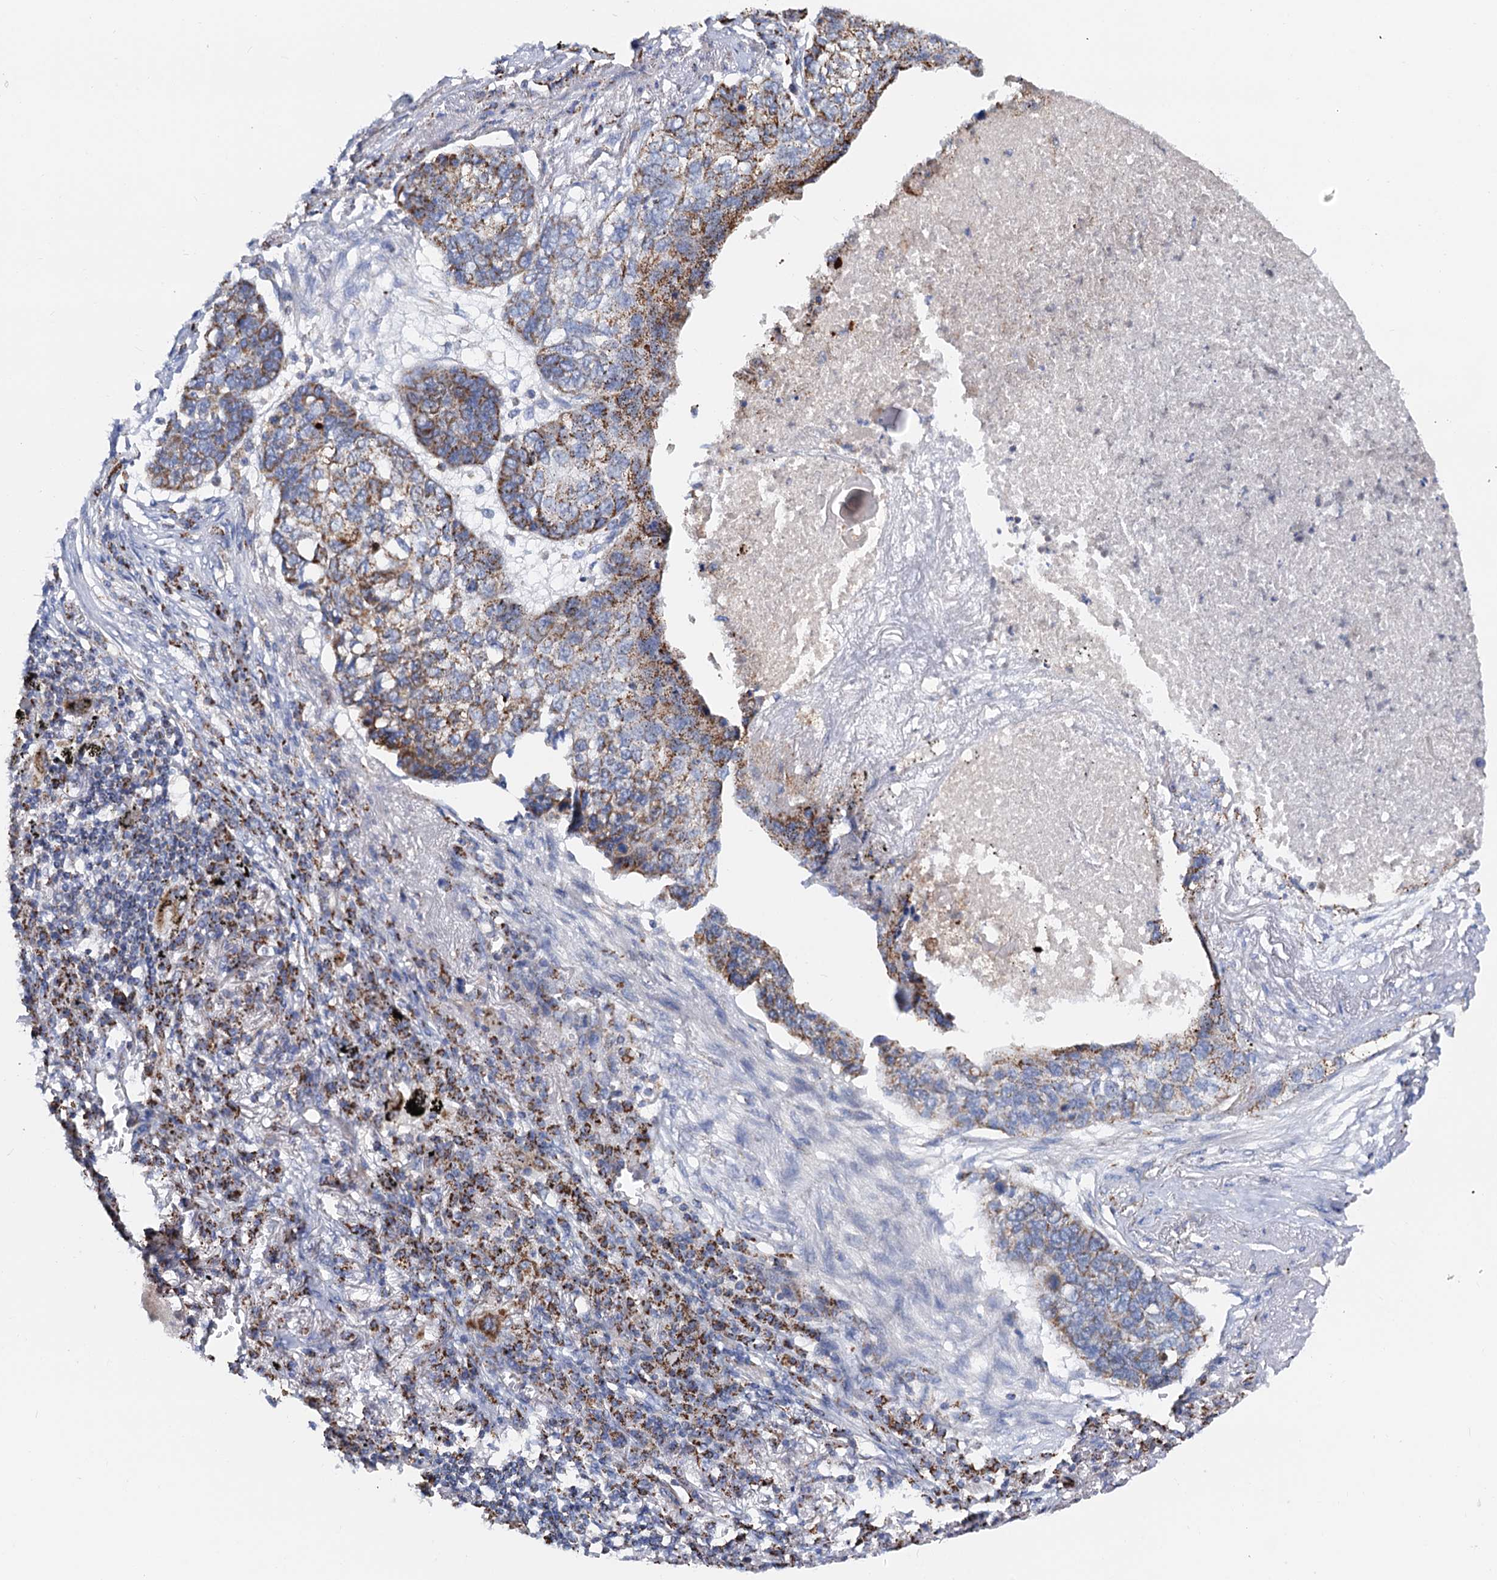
{"staining": {"intensity": "moderate", "quantity": ">75%", "location": "cytoplasmic/membranous"}, "tissue": "lung cancer", "cell_type": "Tumor cells", "image_type": "cancer", "snomed": [{"axis": "morphology", "description": "Squamous cell carcinoma, NOS"}, {"axis": "topography", "description": "Lung"}], "caption": "Tumor cells demonstrate medium levels of moderate cytoplasmic/membranous staining in approximately >75% of cells in human lung squamous cell carcinoma.", "gene": "C2CD3", "patient": {"sex": "female", "age": 63}}